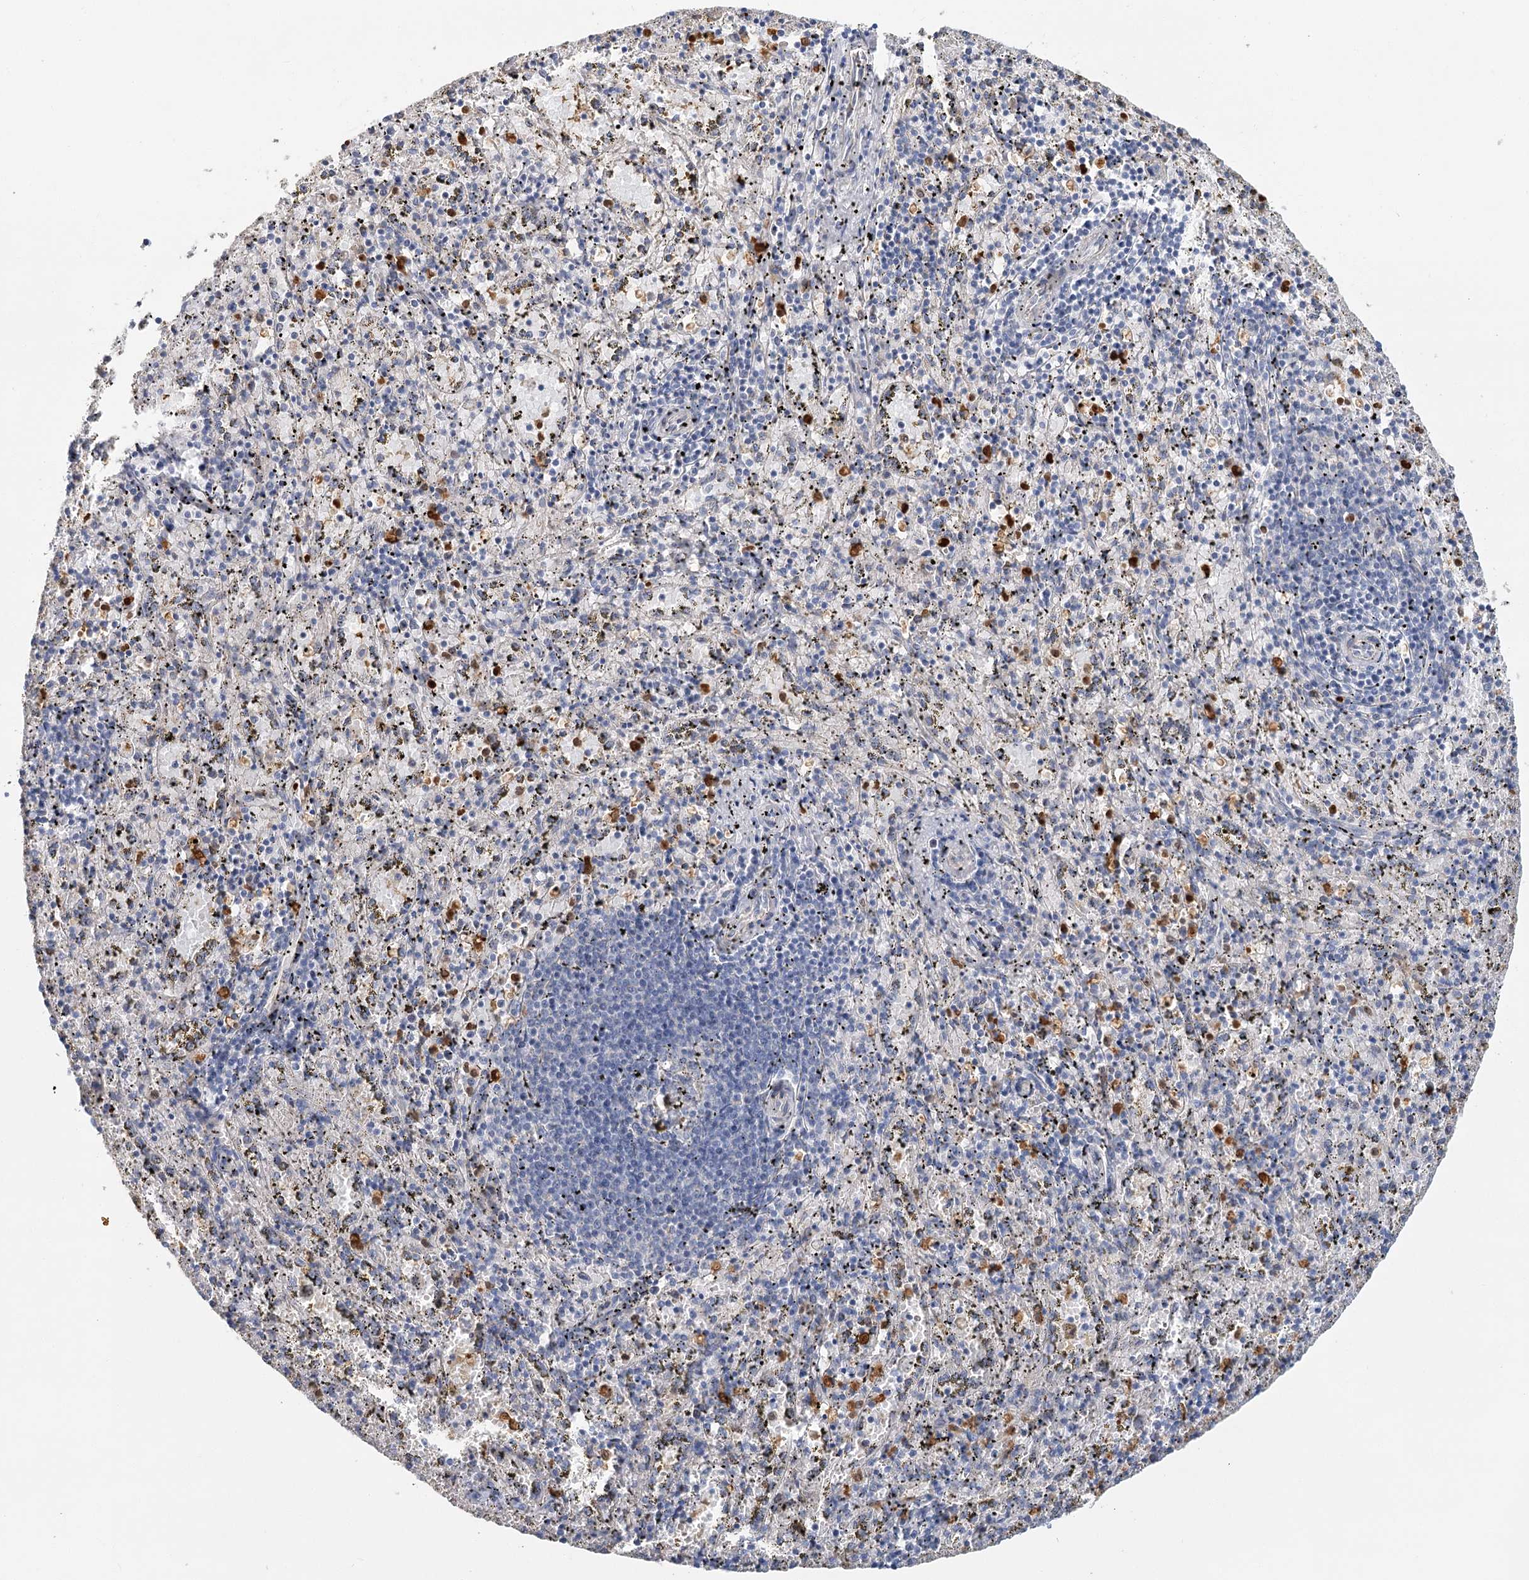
{"staining": {"intensity": "strong", "quantity": "25%-75%", "location": "cytoplasmic/membranous,nuclear"}, "tissue": "spleen", "cell_type": "Cells in red pulp", "image_type": "normal", "snomed": [{"axis": "morphology", "description": "Normal tissue, NOS"}, {"axis": "topography", "description": "Spleen"}], "caption": "Protein expression analysis of unremarkable human spleen reveals strong cytoplasmic/membranous,nuclear positivity in about 25%-75% of cells in red pulp.", "gene": "EPB41L5", "patient": {"sex": "male", "age": 11}}